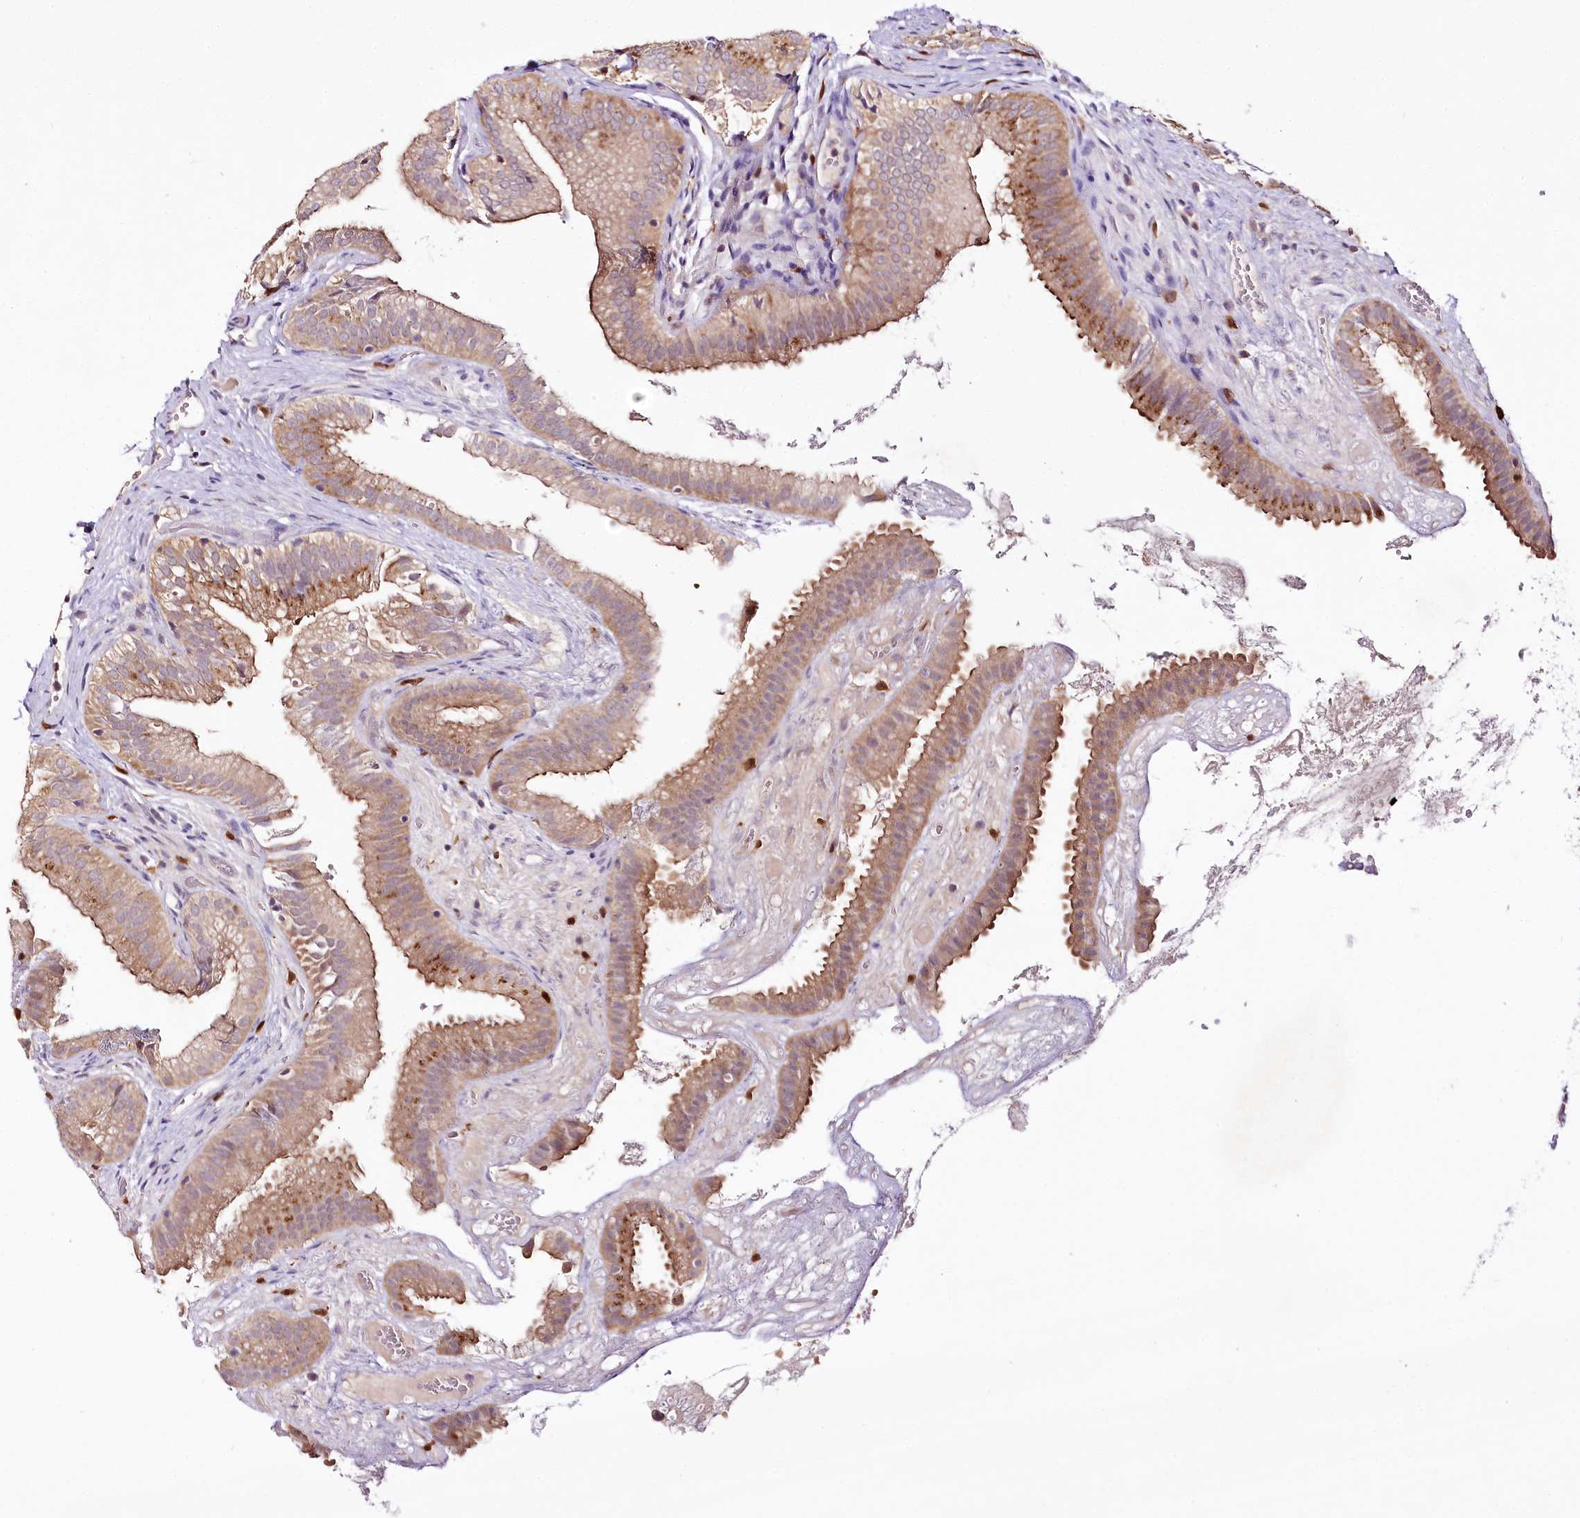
{"staining": {"intensity": "moderate", "quantity": ">75%", "location": "cytoplasmic/membranous"}, "tissue": "gallbladder", "cell_type": "Glandular cells", "image_type": "normal", "snomed": [{"axis": "morphology", "description": "Normal tissue, NOS"}, {"axis": "topography", "description": "Gallbladder"}], "caption": "Protein staining of unremarkable gallbladder reveals moderate cytoplasmic/membranous expression in approximately >75% of glandular cells.", "gene": "VWA5A", "patient": {"sex": "female", "age": 30}}